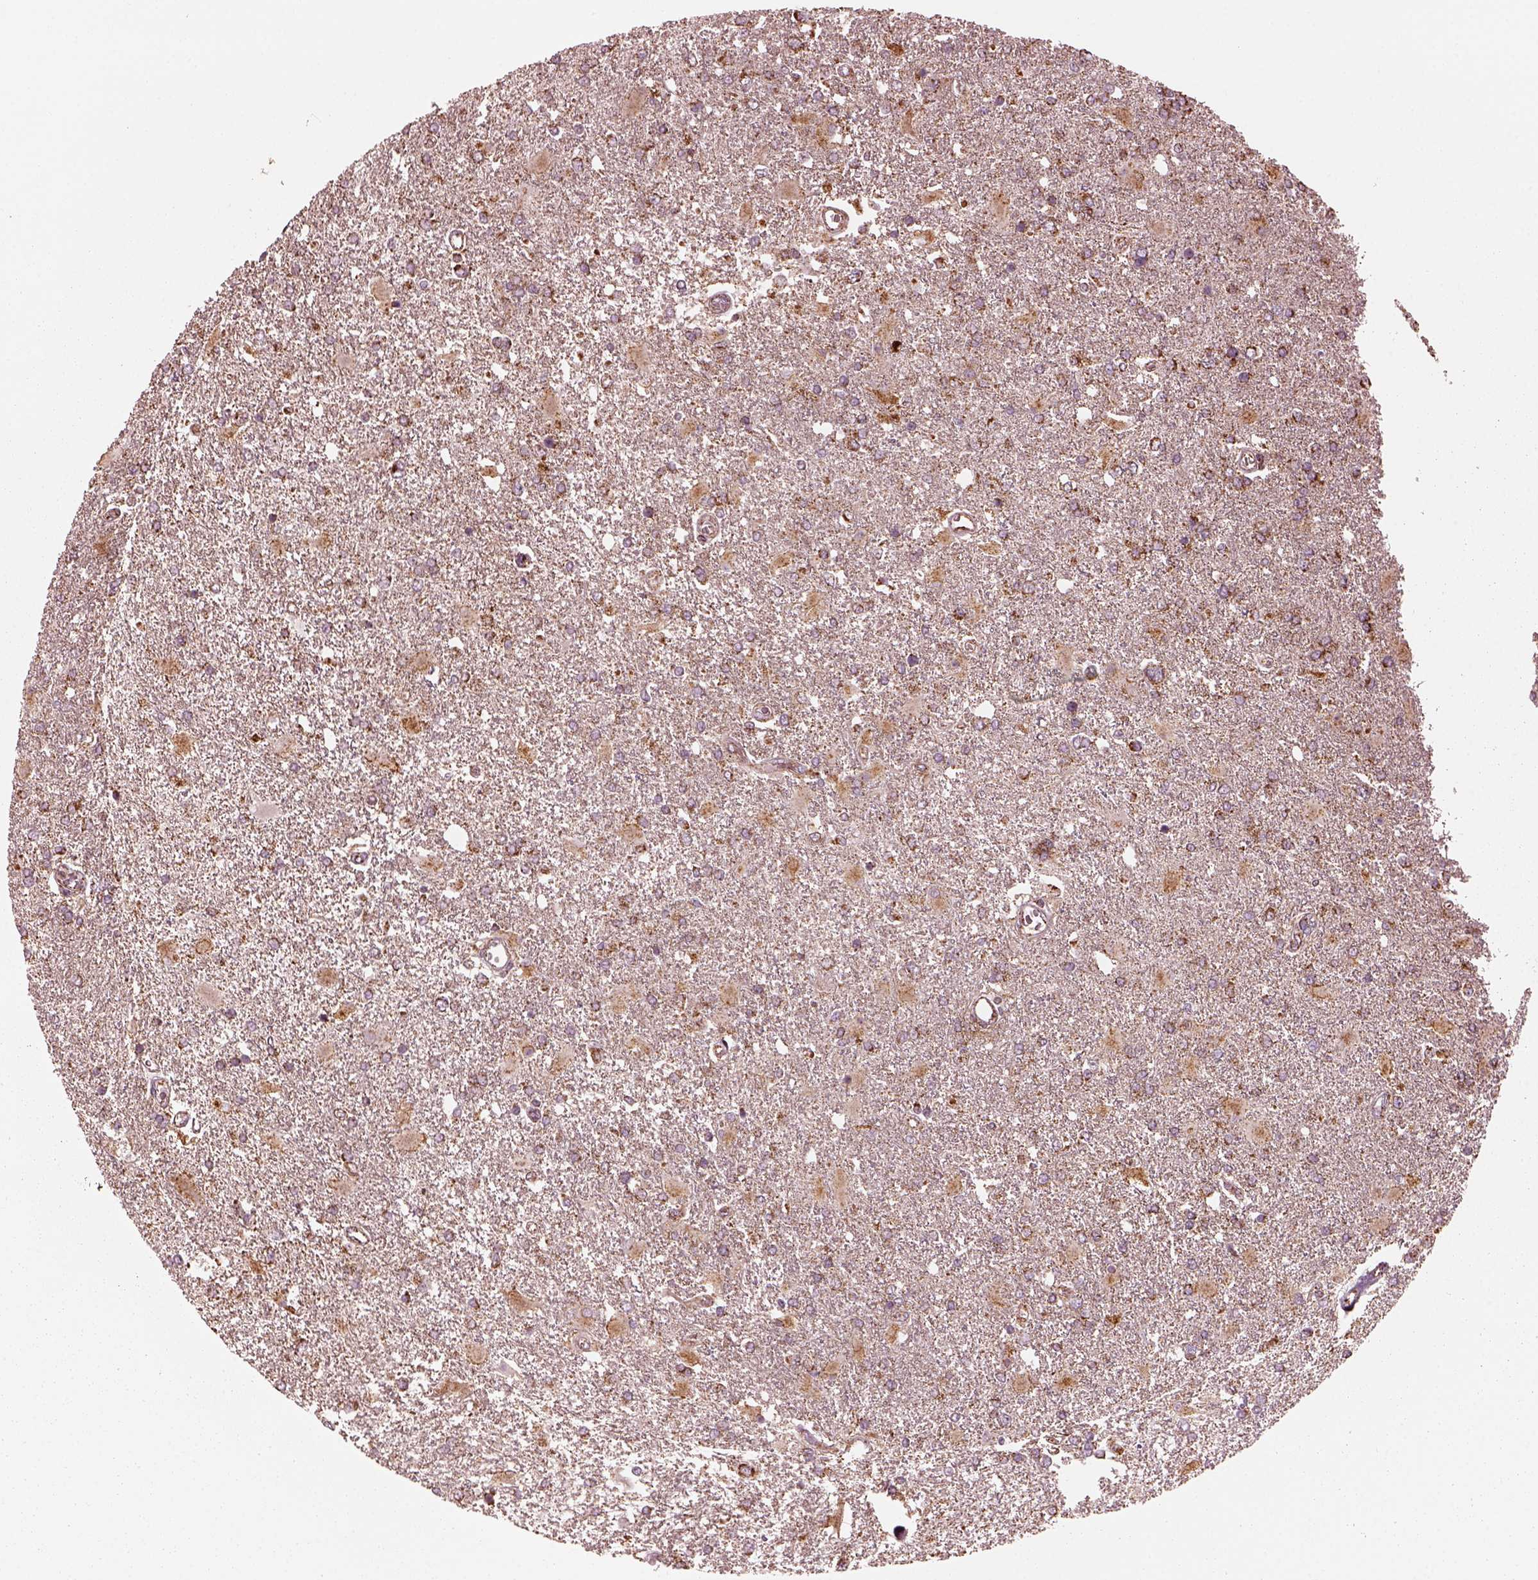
{"staining": {"intensity": "moderate", "quantity": "25%-75%", "location": "cytoplasmic/membranous"}, "tissue": "glioma", "cell_type": "Tumor cells", "image_type": "cancer", "snomed": [{"axis": "morphology", "description": "Glioma, malignant, High grade"}, {"axis": "topography", "description": "Cerebral cortex"}], "caption": "Moderate cytoplasmic/membranous staining for a protein is present in about 25%-75% of tumor cells of high-grade glioma (malignant) using immunohistochemistry (IHC).", "gene": "NDUFB10", "patient": {"sex": "male", "age": 79}}